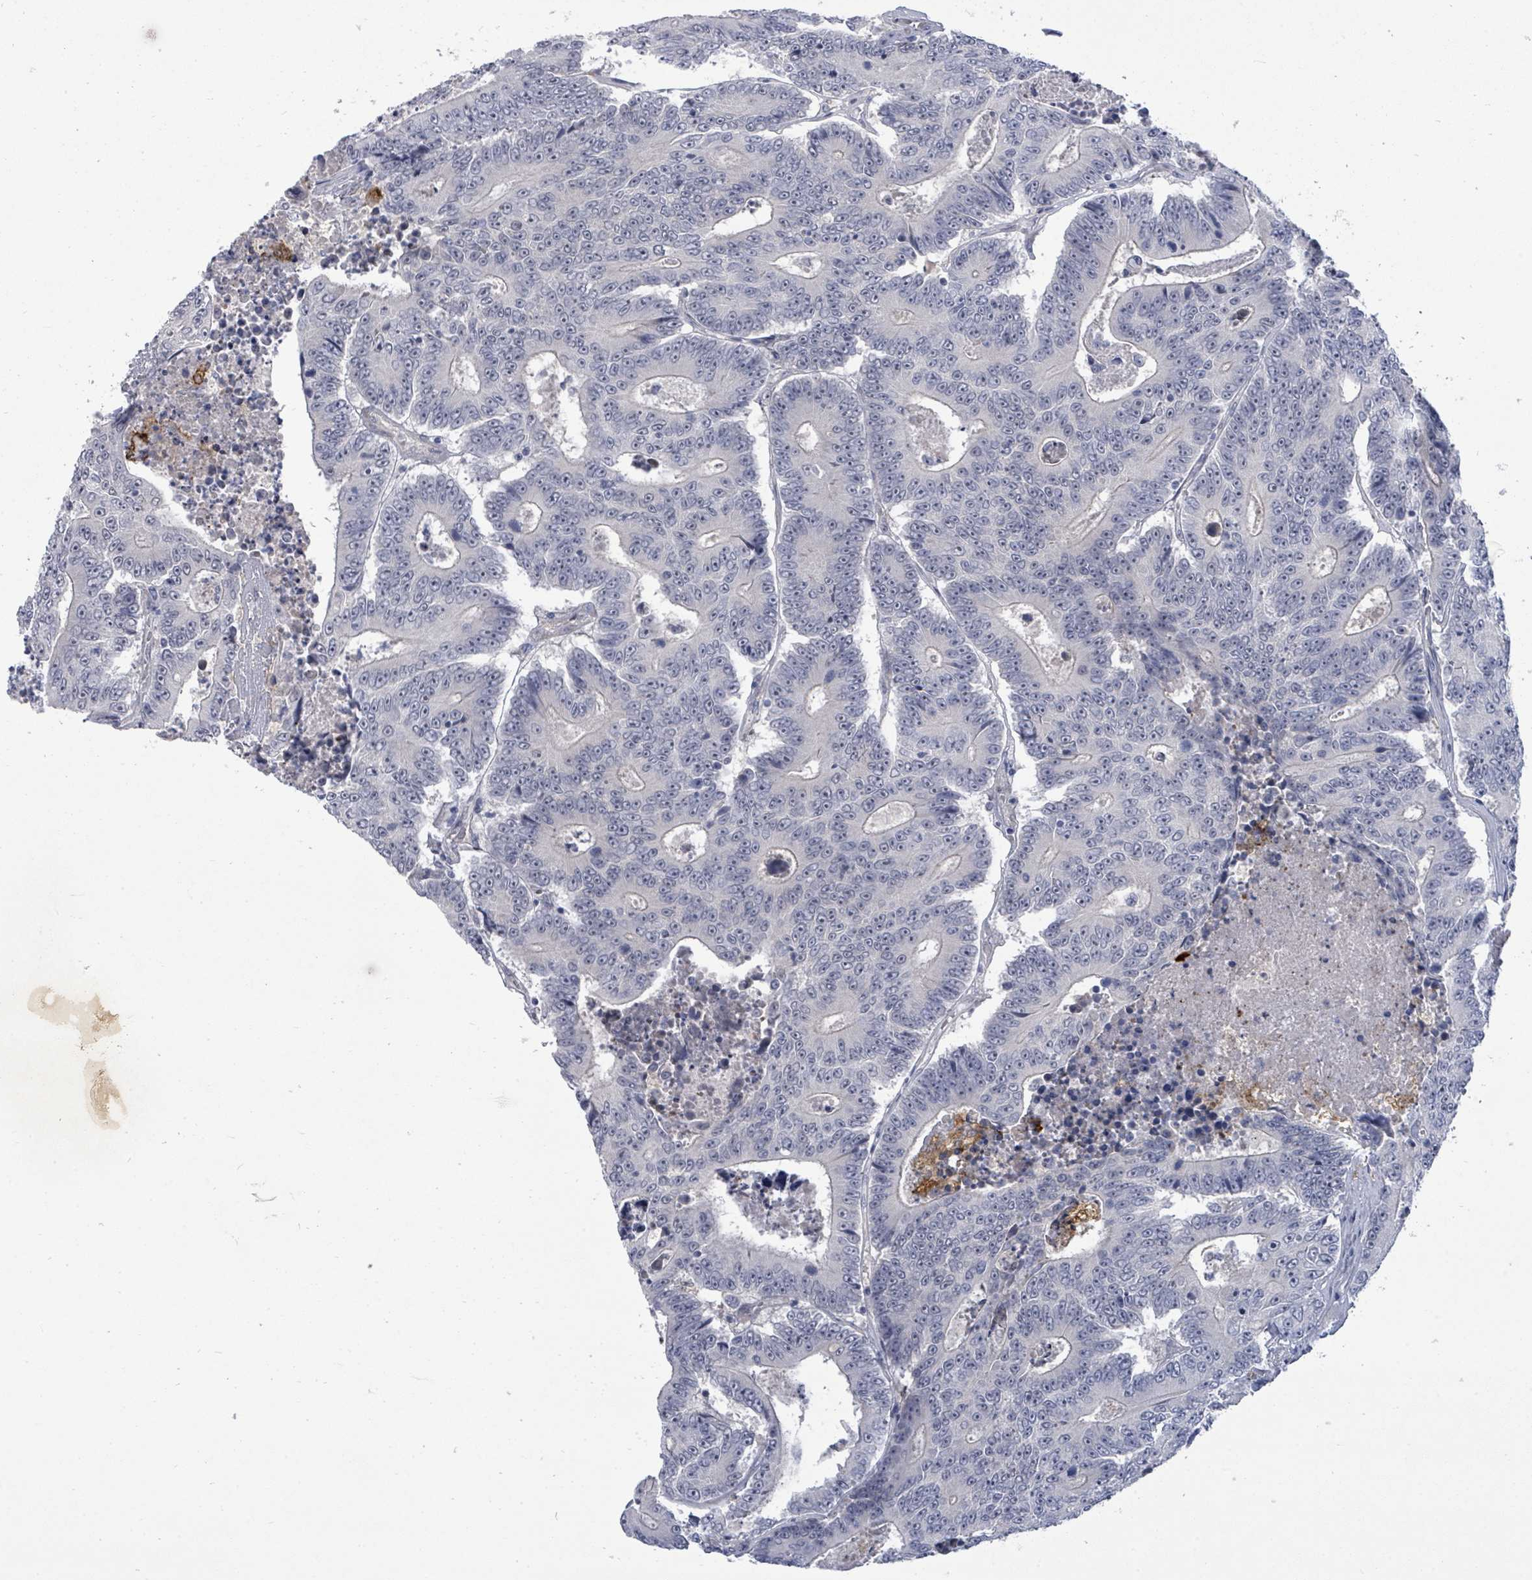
{"staining": {"intensity": "negative", "quantity": "none", "location": "none"}, "tissue": "colorectal cancer", "cell_type": "Tumor cells", "image_type": "cancer", "snomed": [{"axis": "morphology", "description": "Adenocarcinoma, NOS"}, {"axis": "topography", "description": "Colon"}], "caption": "An image of colorectal adenocarcinoma stained for a protein displays no brown staining in tumor cells.", "gene": "CT45A5", "patient": {"sex": "male", "age": 83}}